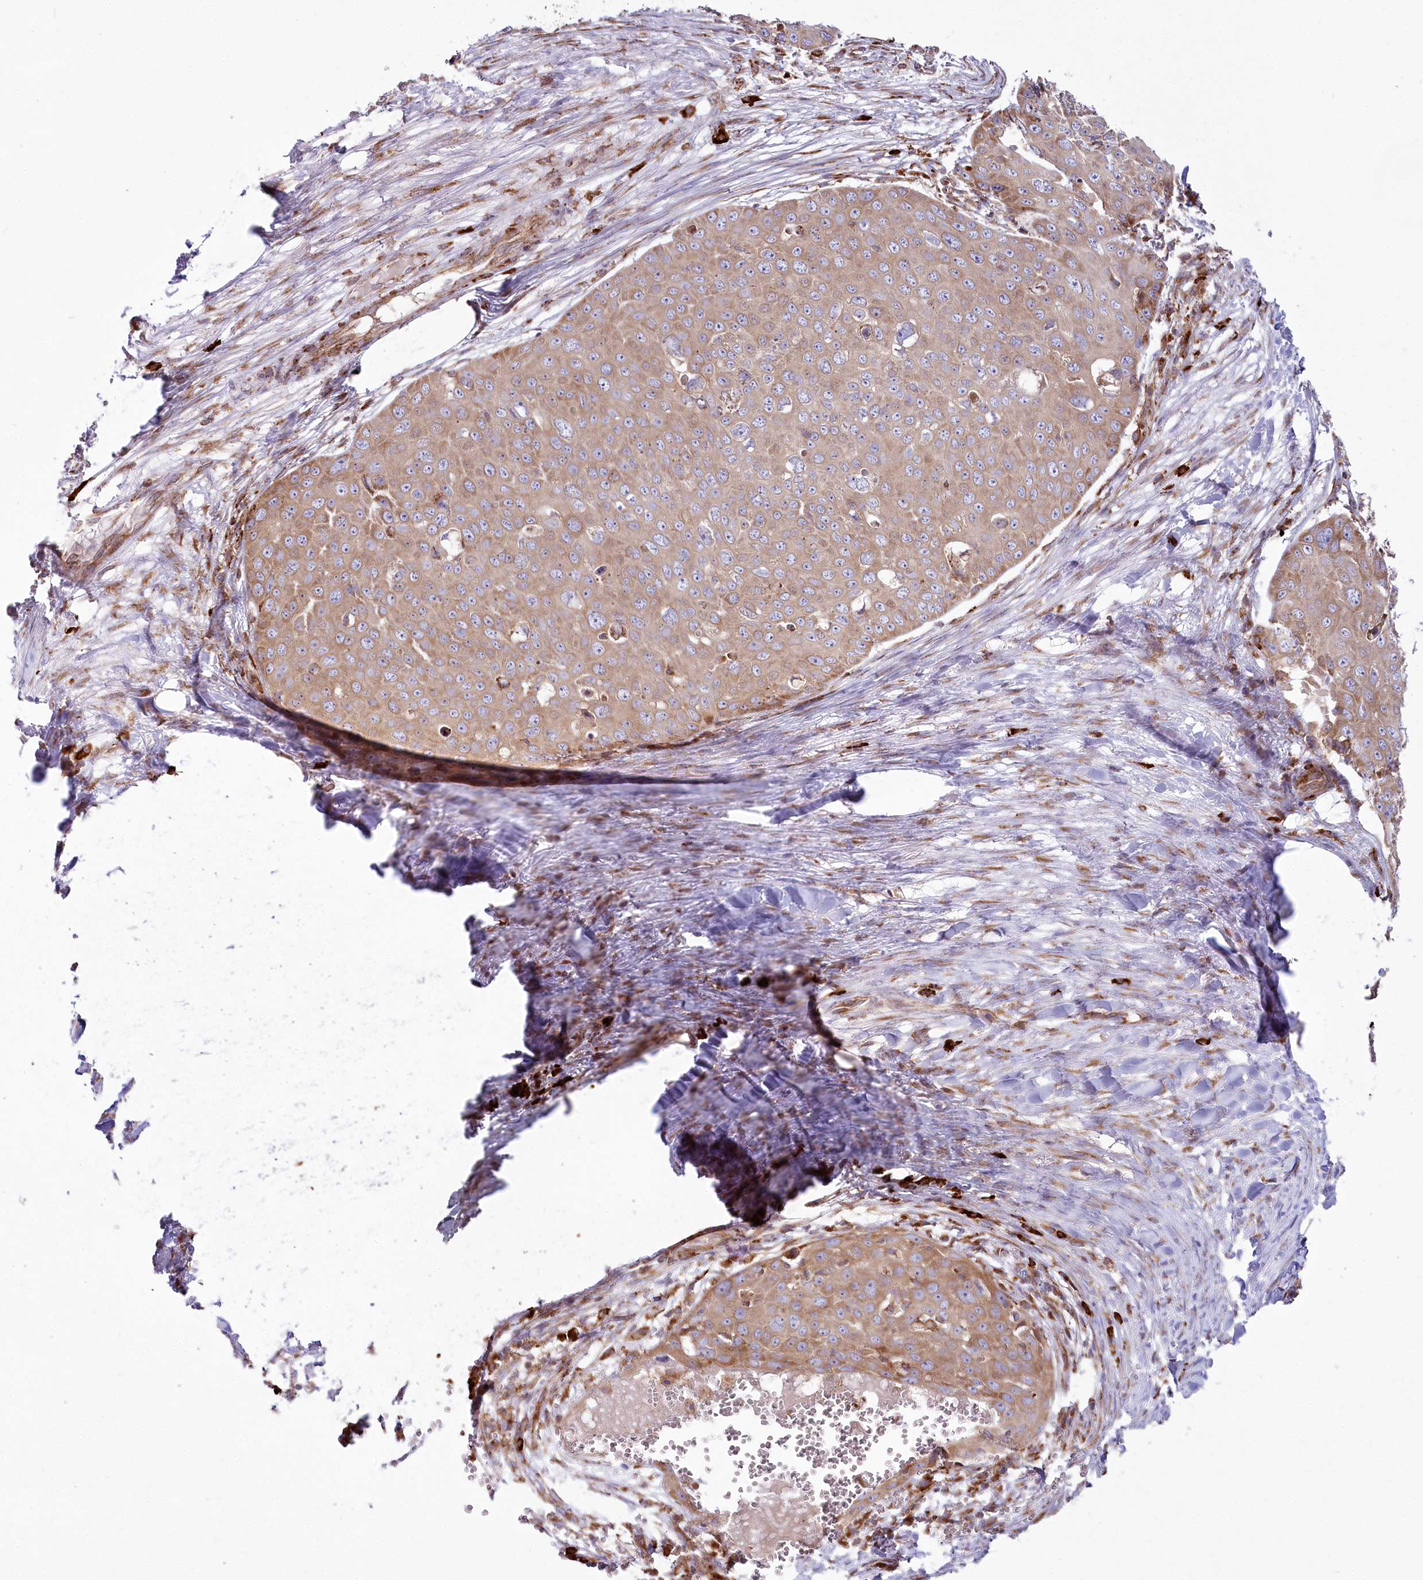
{"staining": {"intensity": "moderate", "quantity": ">75%", "location": "cytoplasmic/membranous"}, "tissue": "skin cancer", "cell_type": "Tumor cells", "image_type": "cancer", "snomed": [{"axis": "morphology", "description": "Squamous cell carcinoma, NOS"}, {"axis": "topography", "description": "Skin"}], "caption": "Immunohistochemistry micrograph of neoplastic tissue: squamous cell carcinoma (skin) stained using IHC exhibits medium levels of moderate protein expression localized specifically in the cytoplasmic/membranous of tumor cells, appearing as a cytoplasmic/membranous brown color.", "gene": "POGLUT1", "patient": {"sex": "male", "age": 71}}